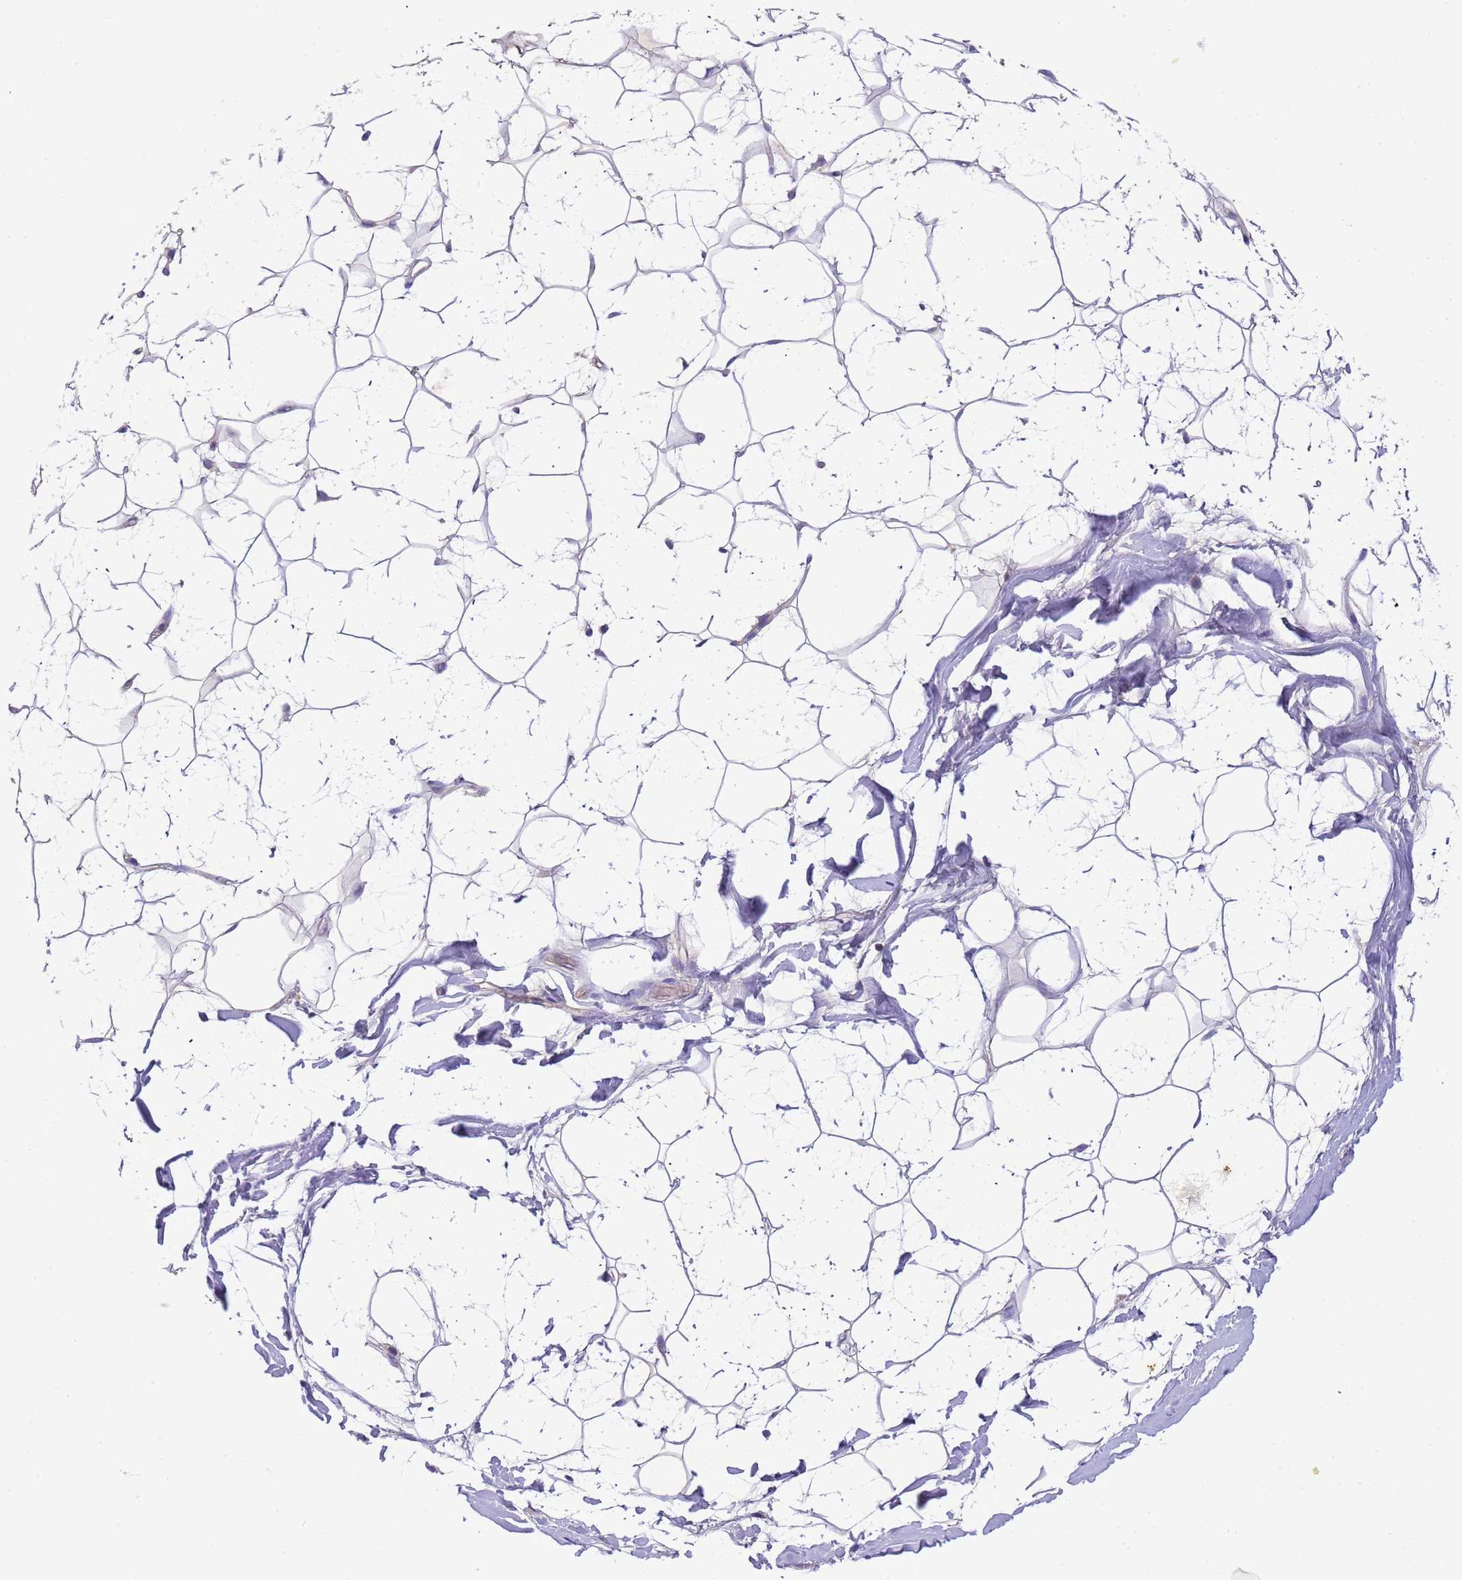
{"staining": {"intensity": "negative", "quantity": "none", "location": "none"}, "tissue": "adipose tissue", "cell_type": "Adipocytes", "image_type": "normal", "snomed": [{"axis": "morphology", "description": "Normal tissue, NOS"}, {"axis": "topography", "description": "Breast"}], "caption": "Immunohistochemistry (IHC) image of unremarkable human adipose tissue stained for a protein (brown), which reveals no staining in adipocytes. (DAB (3,3'-diaminobenzidine) IHC visualized using brightfield microscopy, high magnification).", "gene": "PLCXD3", "patient": {"sex": "female", "age": 26}}